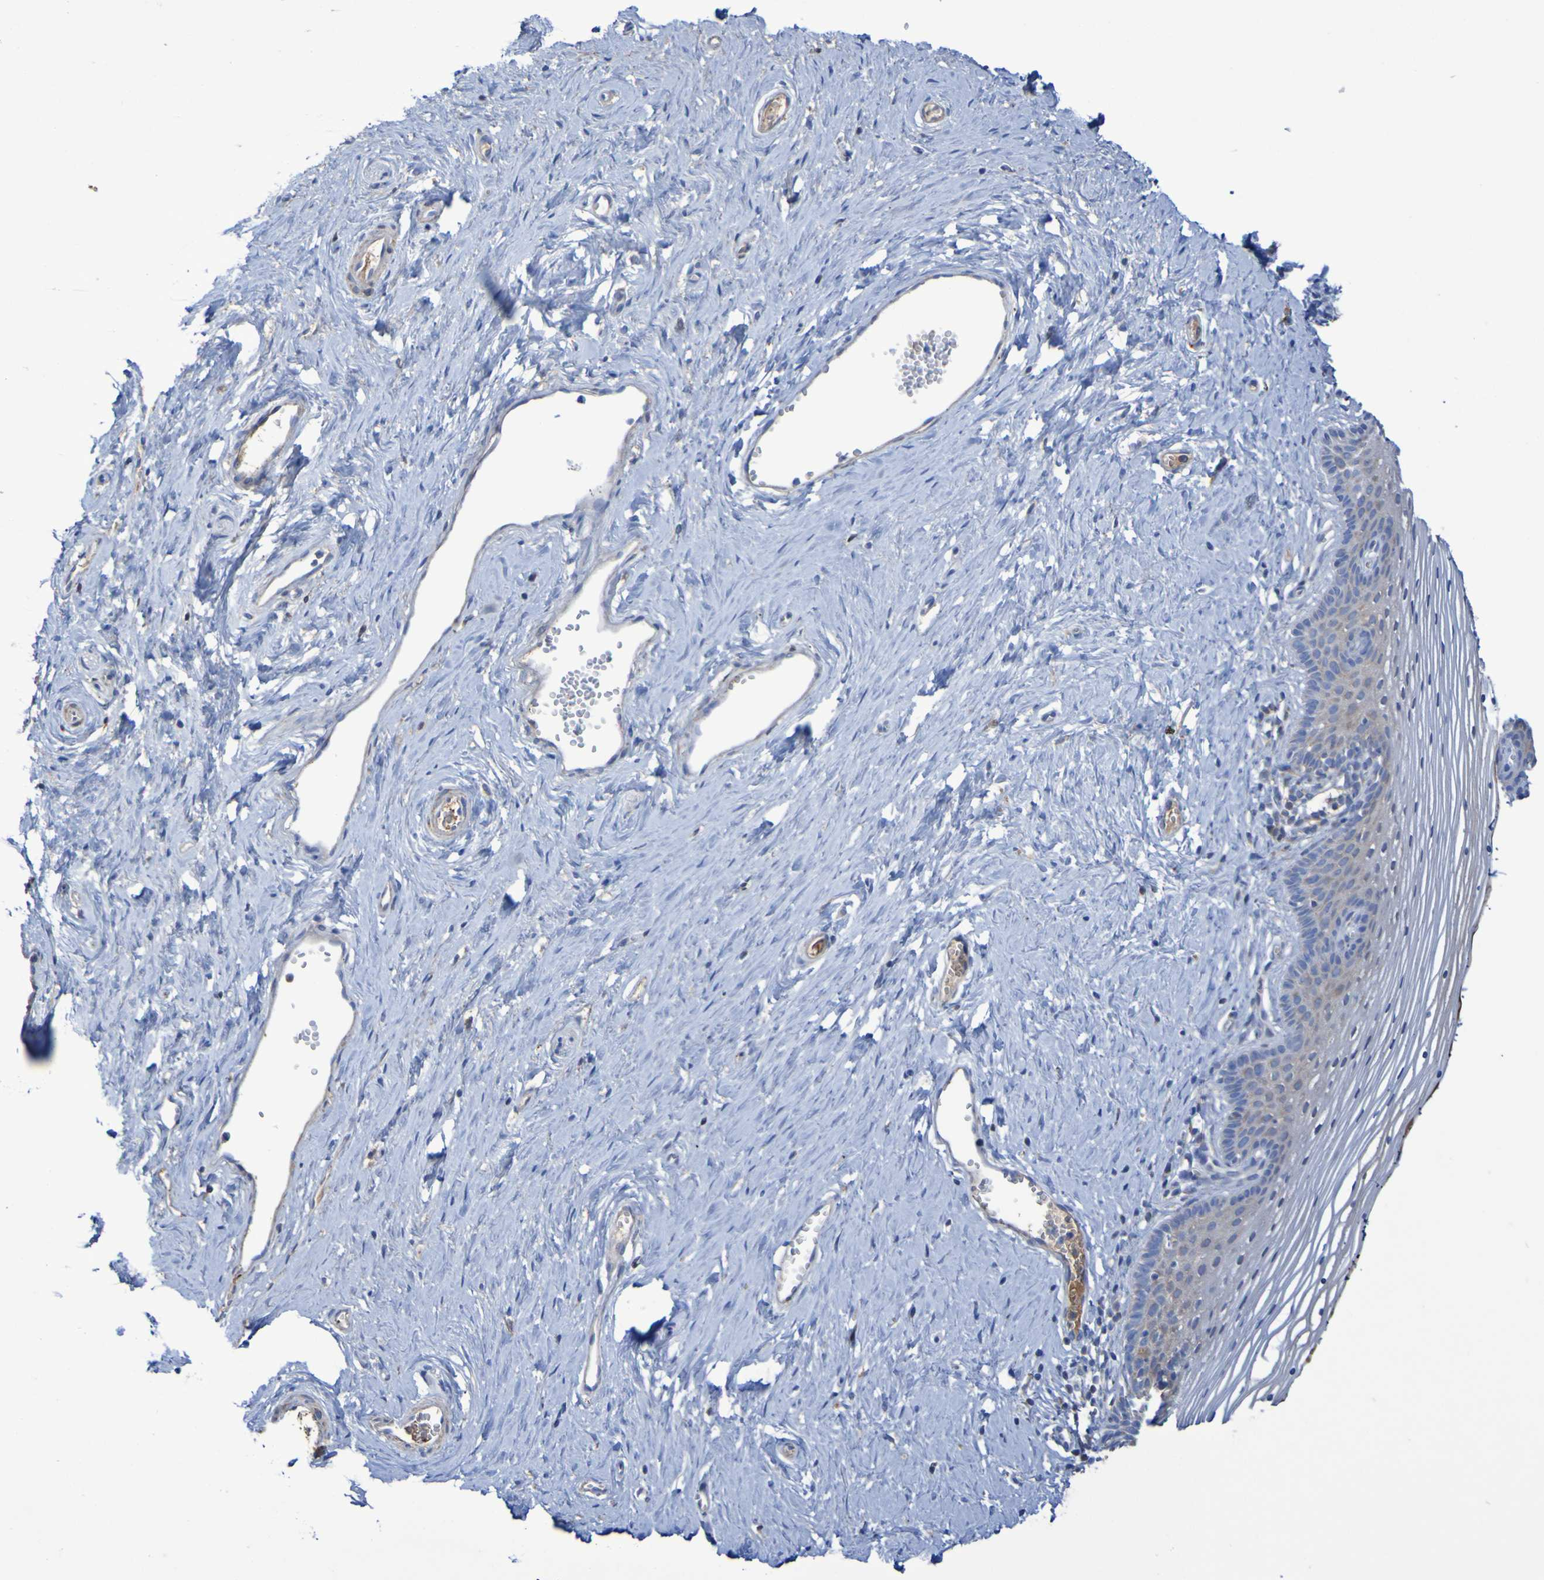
{"staining": {"intensity": "weak", "quantity": "25%-75%", "location": "cytoplasmic/membranous"}, "tissue": "vagina", "cell_type": "Squamous epithelial cells", "image_type": "normal", "snomed": [{"axis": "morphology", "description": "Normal tissue, NOS"}, {"axis": "topography", "description": "Vagina"}], "caption": "Vagina stained with DAB (3,3'-diaminobenzidine) immunohistochemistry (IHC) shows low levels of weak cytoplasmic/membranous positivity in approximately 25%-75% of squamous epithelial cells.", "gene": "CNTN2", "patient": {"sex": "female", "age": 32}}